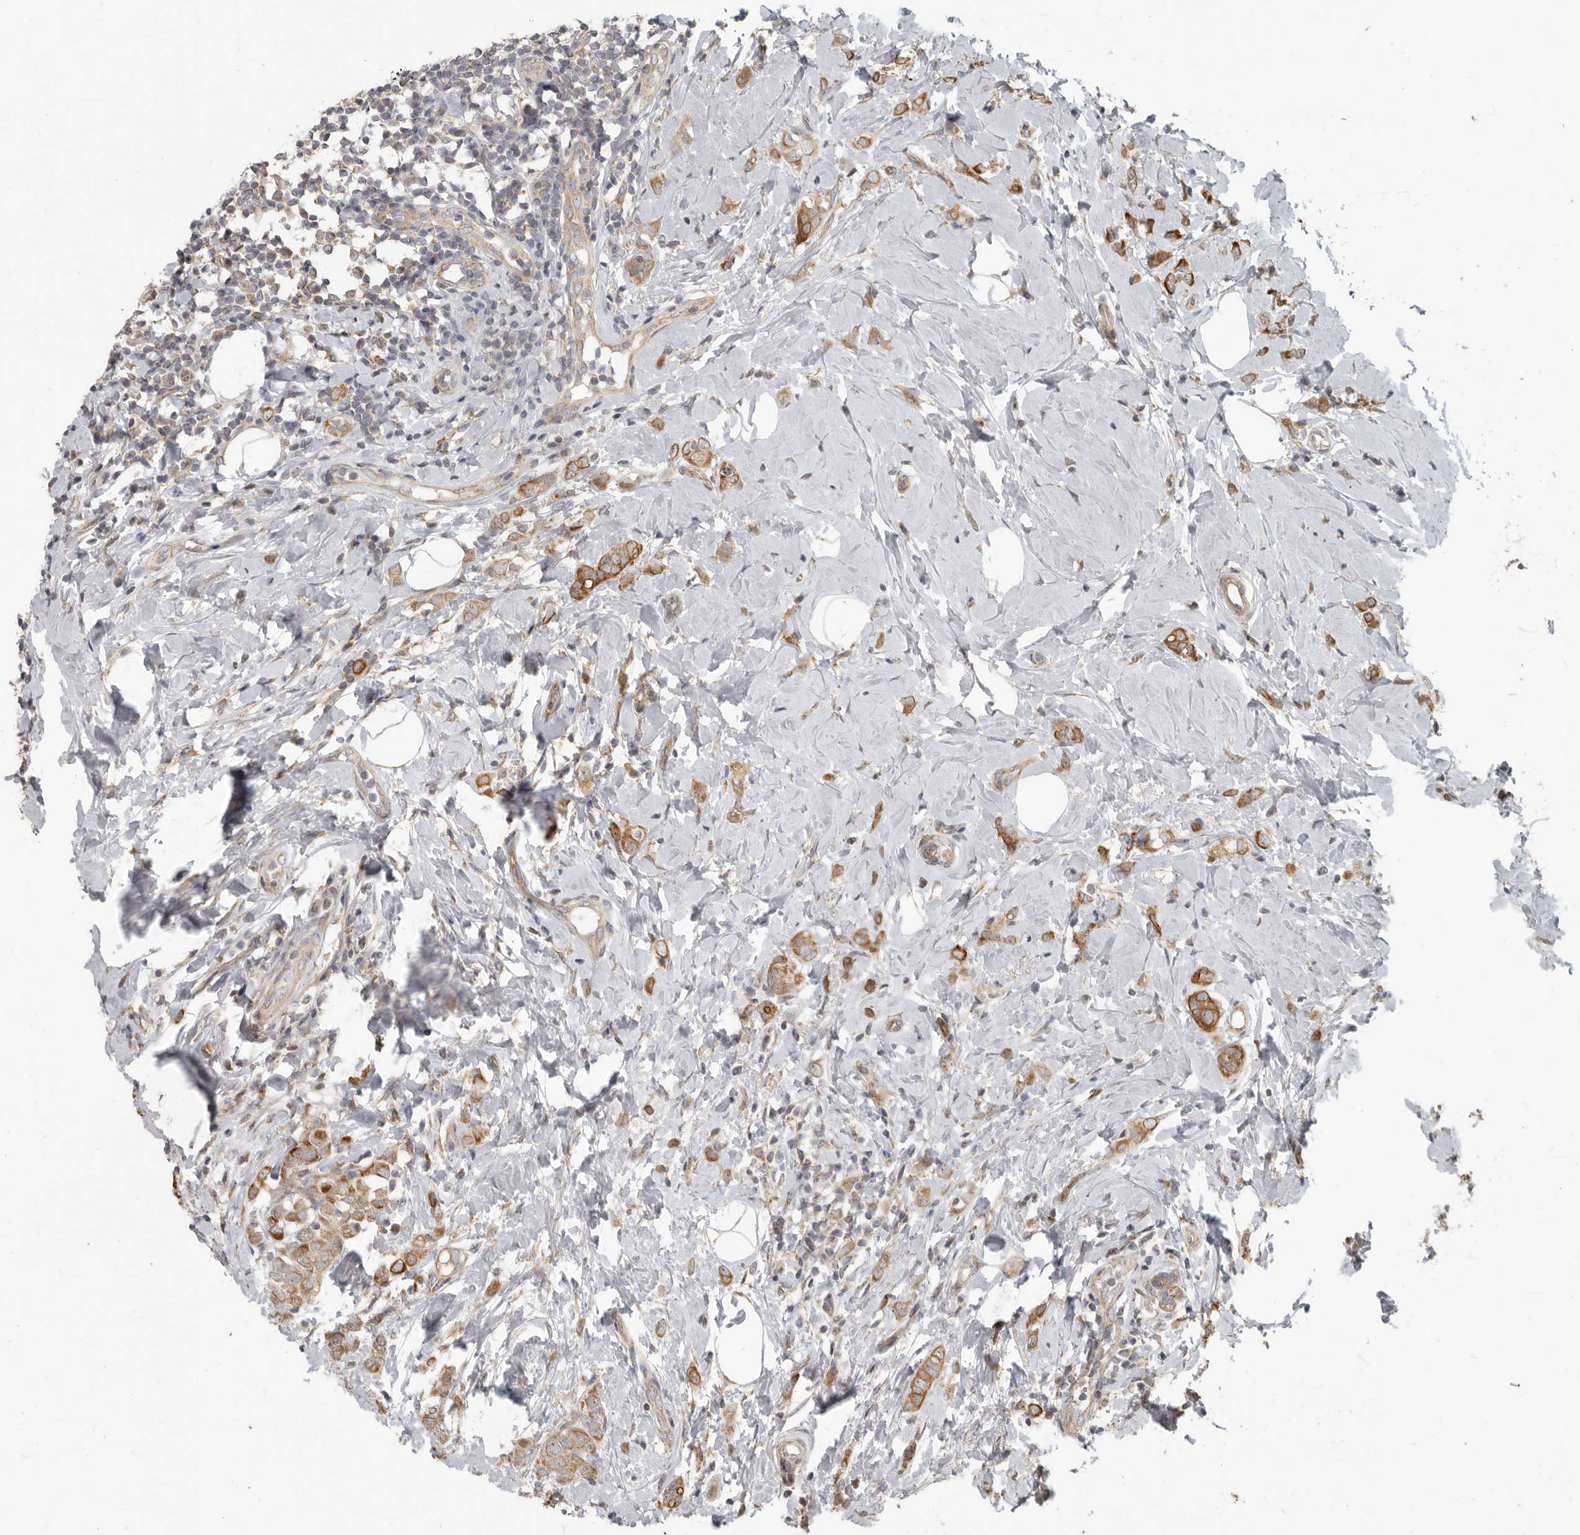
{"staining": {"intensity": "moderate", "quantity": ">75%", "location": "cytoplasmic/membranous"}, "tissue": "breast cancer", "cell_type": "Tumor cells", "image_type": "cancer", "snomed": [{"axis": "morphology", "description": "Lobular carcinoma"}, {"axis": "topography", "description": "Breast"}], "caption": "Breast cancer tissue displays moderate cytoplasmic/membranous expression in approximately >75% of tumor cells, visualized by immunohistochemistry.", "gene": "UNK", "patient": {"sex": "female", "age": 47}}